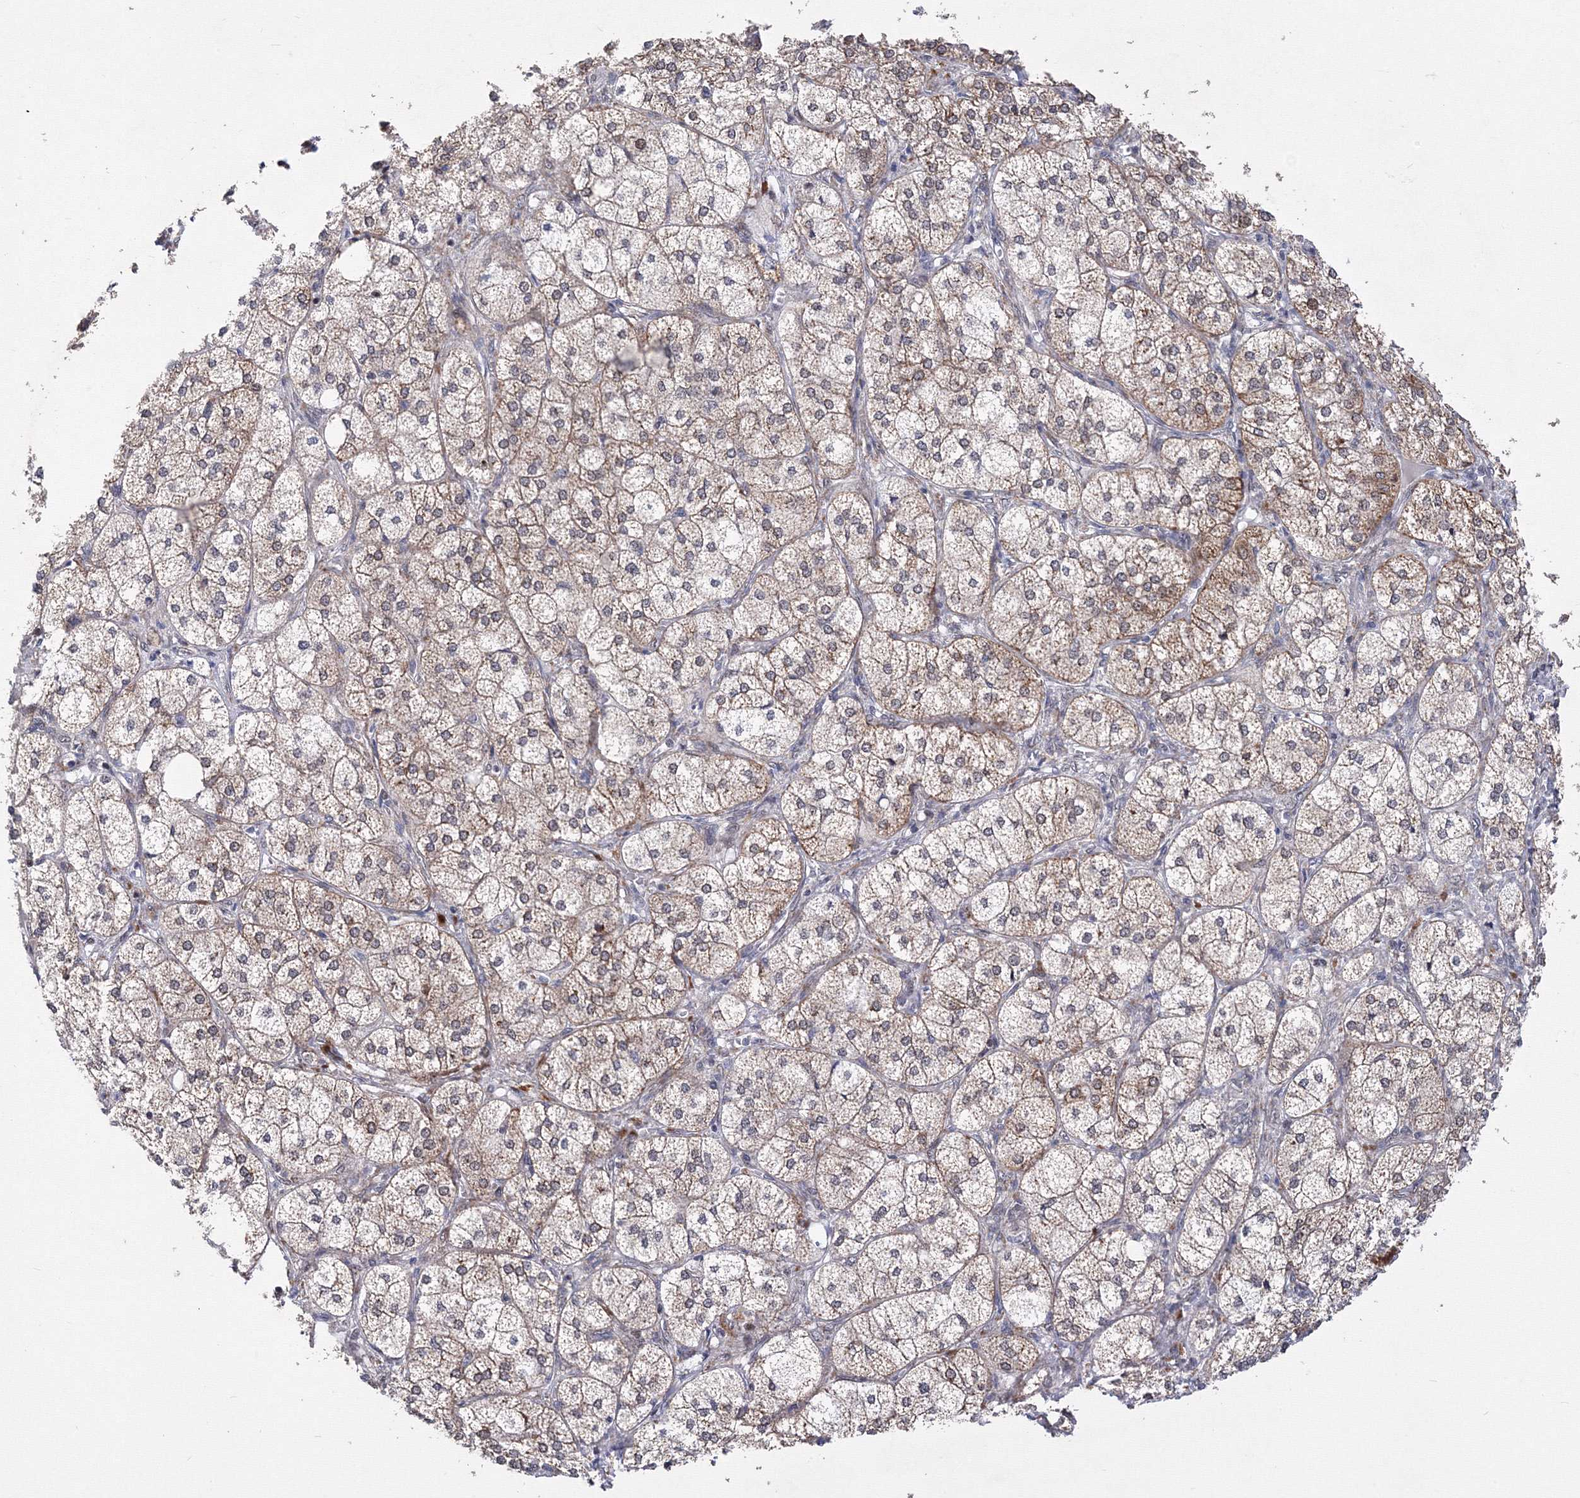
{"staining": {"intensity": "moderate", "quantity": ">75%", "location": "cytoplasmic/membranous"}, "tissue": "adrenal gland", "cell_type": "Glandular cells", "image_type": "normal", "snomed": [{"axis": "morphology", "description": "Normal tissue, NOS"}, {"axis": "topography", "description": "Adrenal gland"}], "caption": "Glandular cells display medium levels of moderate cytoplasmic/membranous positivity in approximately >75% of cells in normal human adrenal gland.", "gene": "GPN1", "patient": {"sex": "female", "age": 61}}